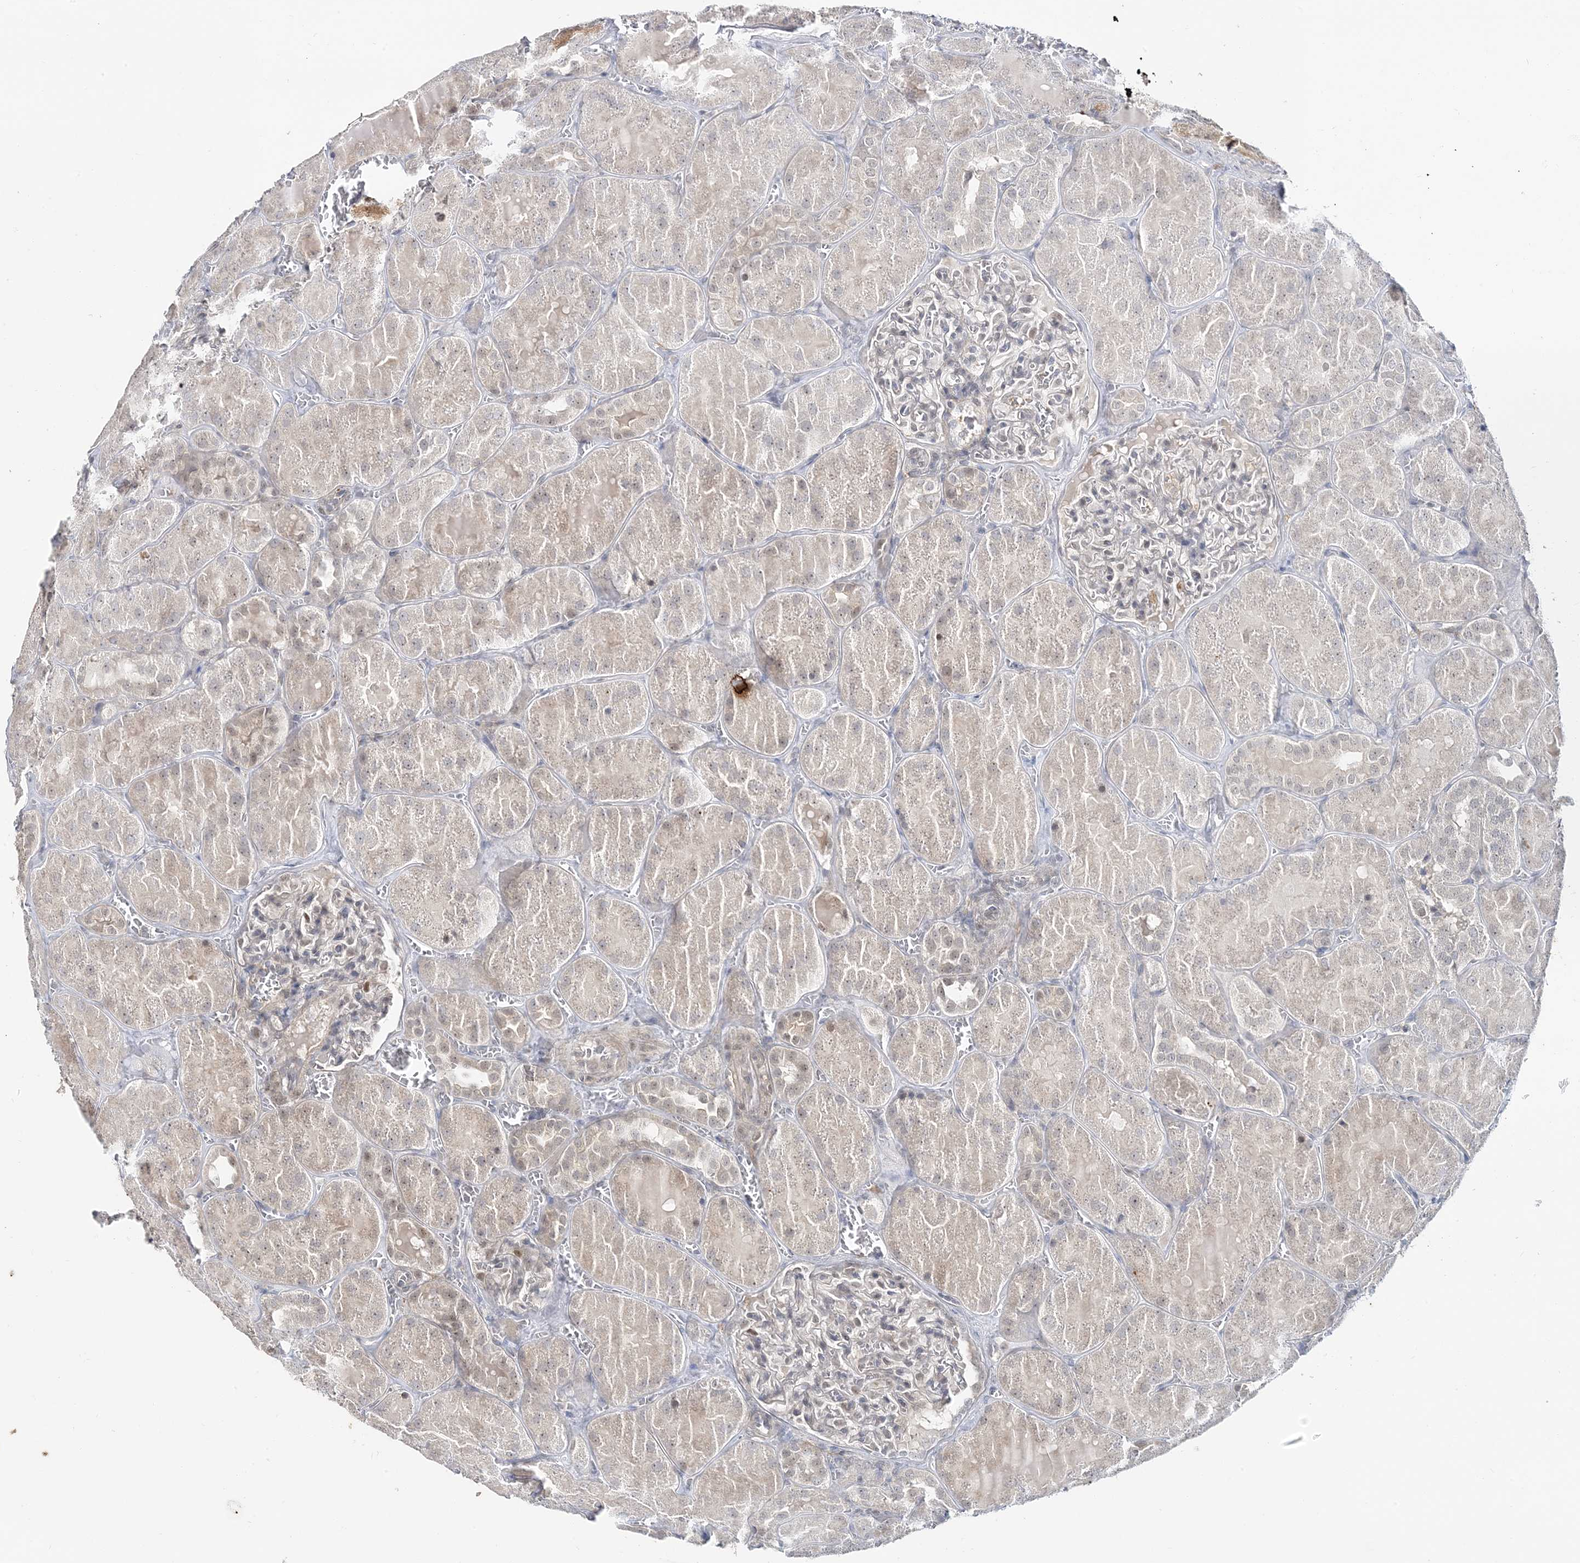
{"staining": {"intensity": "negative", "quantity": "none", "location": "none"}, "tissue": "kidney", "cell_type": "Cells in glomeruli", "image_type": "normal", "snomed": [{"axis": "morphology", "description": "Normal tissue, NOS"}, {"axis": "topography", "description": "Kidney"}], "caption": "IHC of benign human kidney reveals no expression in cells in glomeruli. (DAB IHC with hematoxylin counter stain).", "gene": "LEXM", "patient": {"sex": "male", "age": 28}}